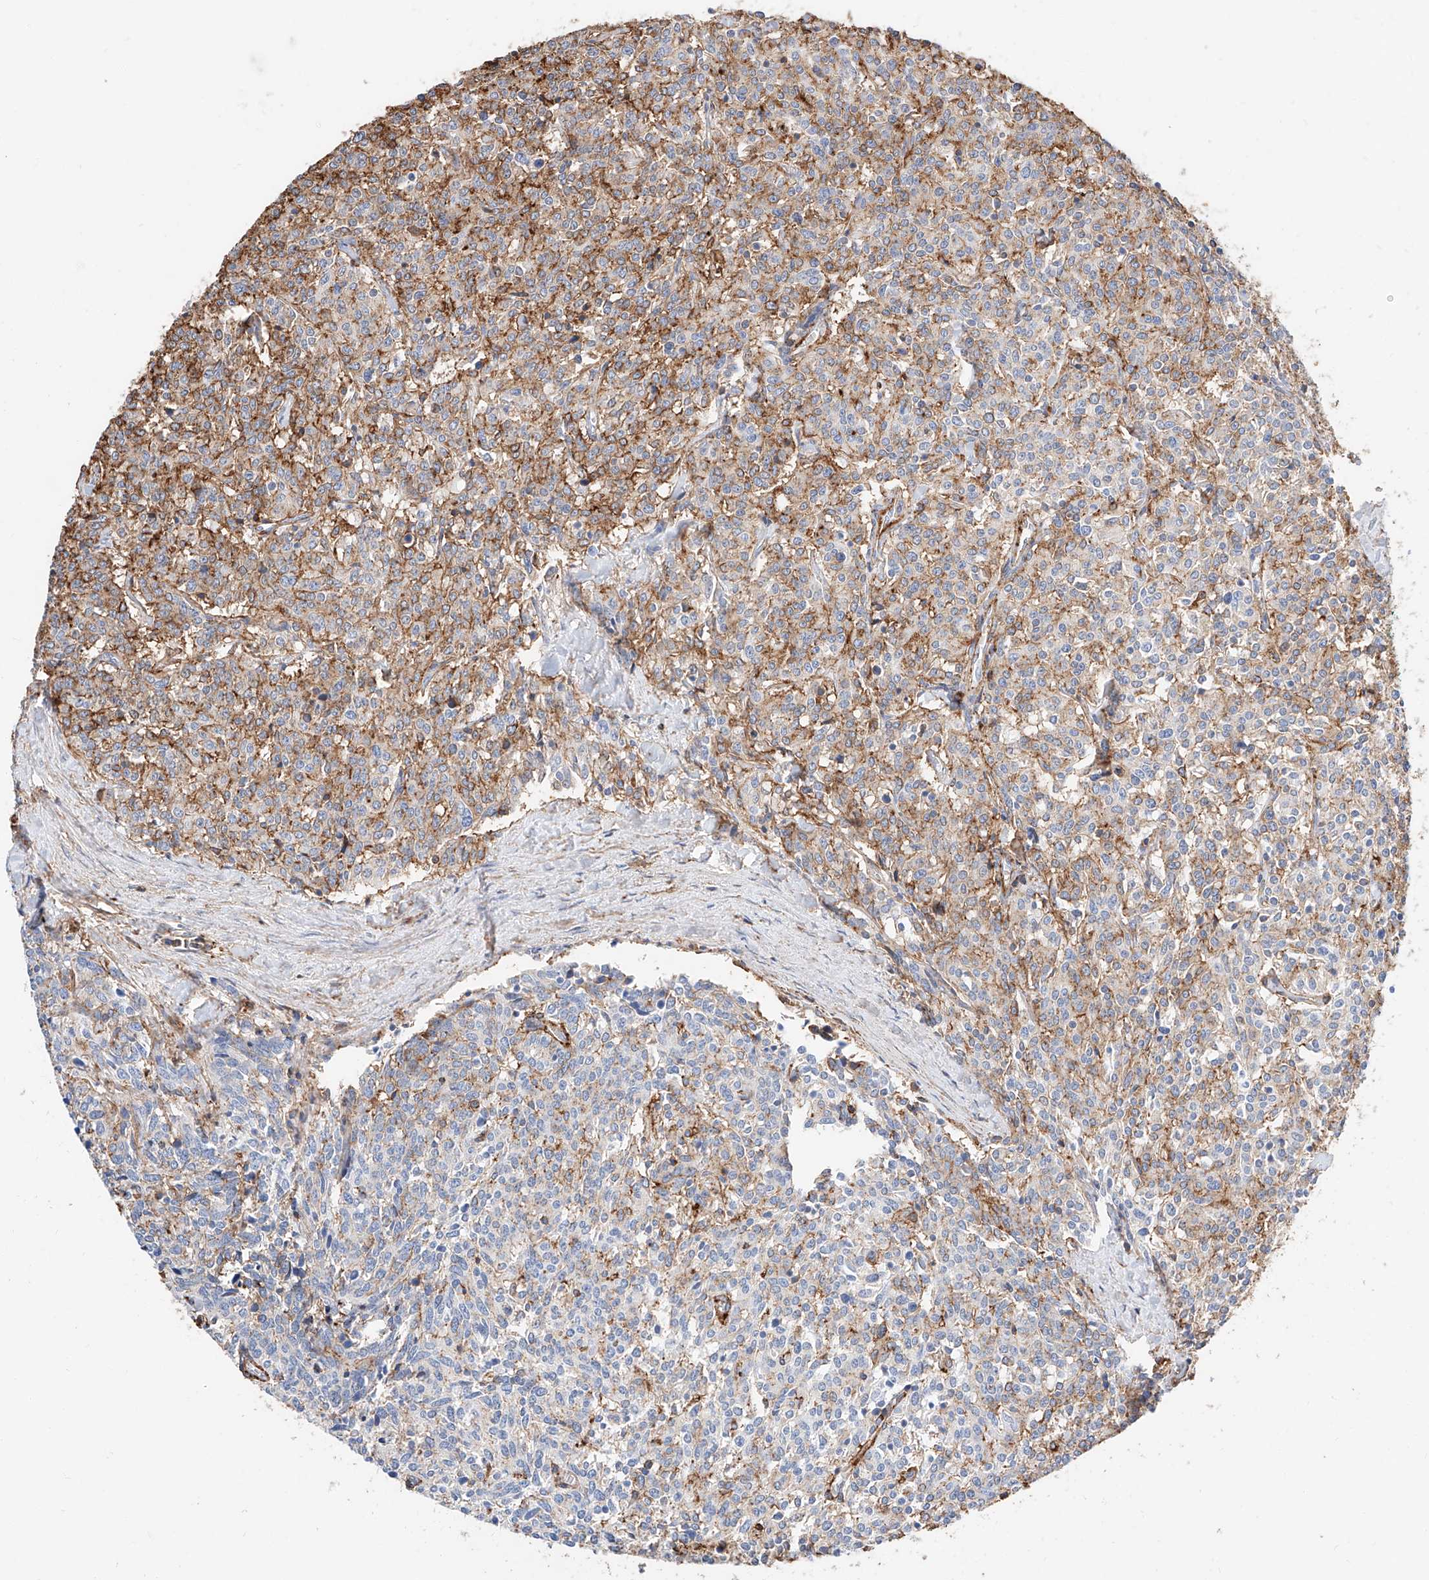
{"staining": {"intensity": "moderate", "quantity": "25%-75%", "location": "cytoplasmic/membranous"}, "tissue": "carcinoid", "cell_type": "Tumor cells", "image_type": "cancer", "snomed": [{"axis": "morphology", "description": "Carcinoid, malignant, NOS"}, {"axis": "topography", "description": "Lung"}], "caption": "Malignant carcinoid stained for a protein (brown) displays moderate cytoplasmic/membranous positive positivity in approximately 25%-75% of tumor cells.", "gene": "WFS1", "patient": {"sex": "female", "age": 46}}